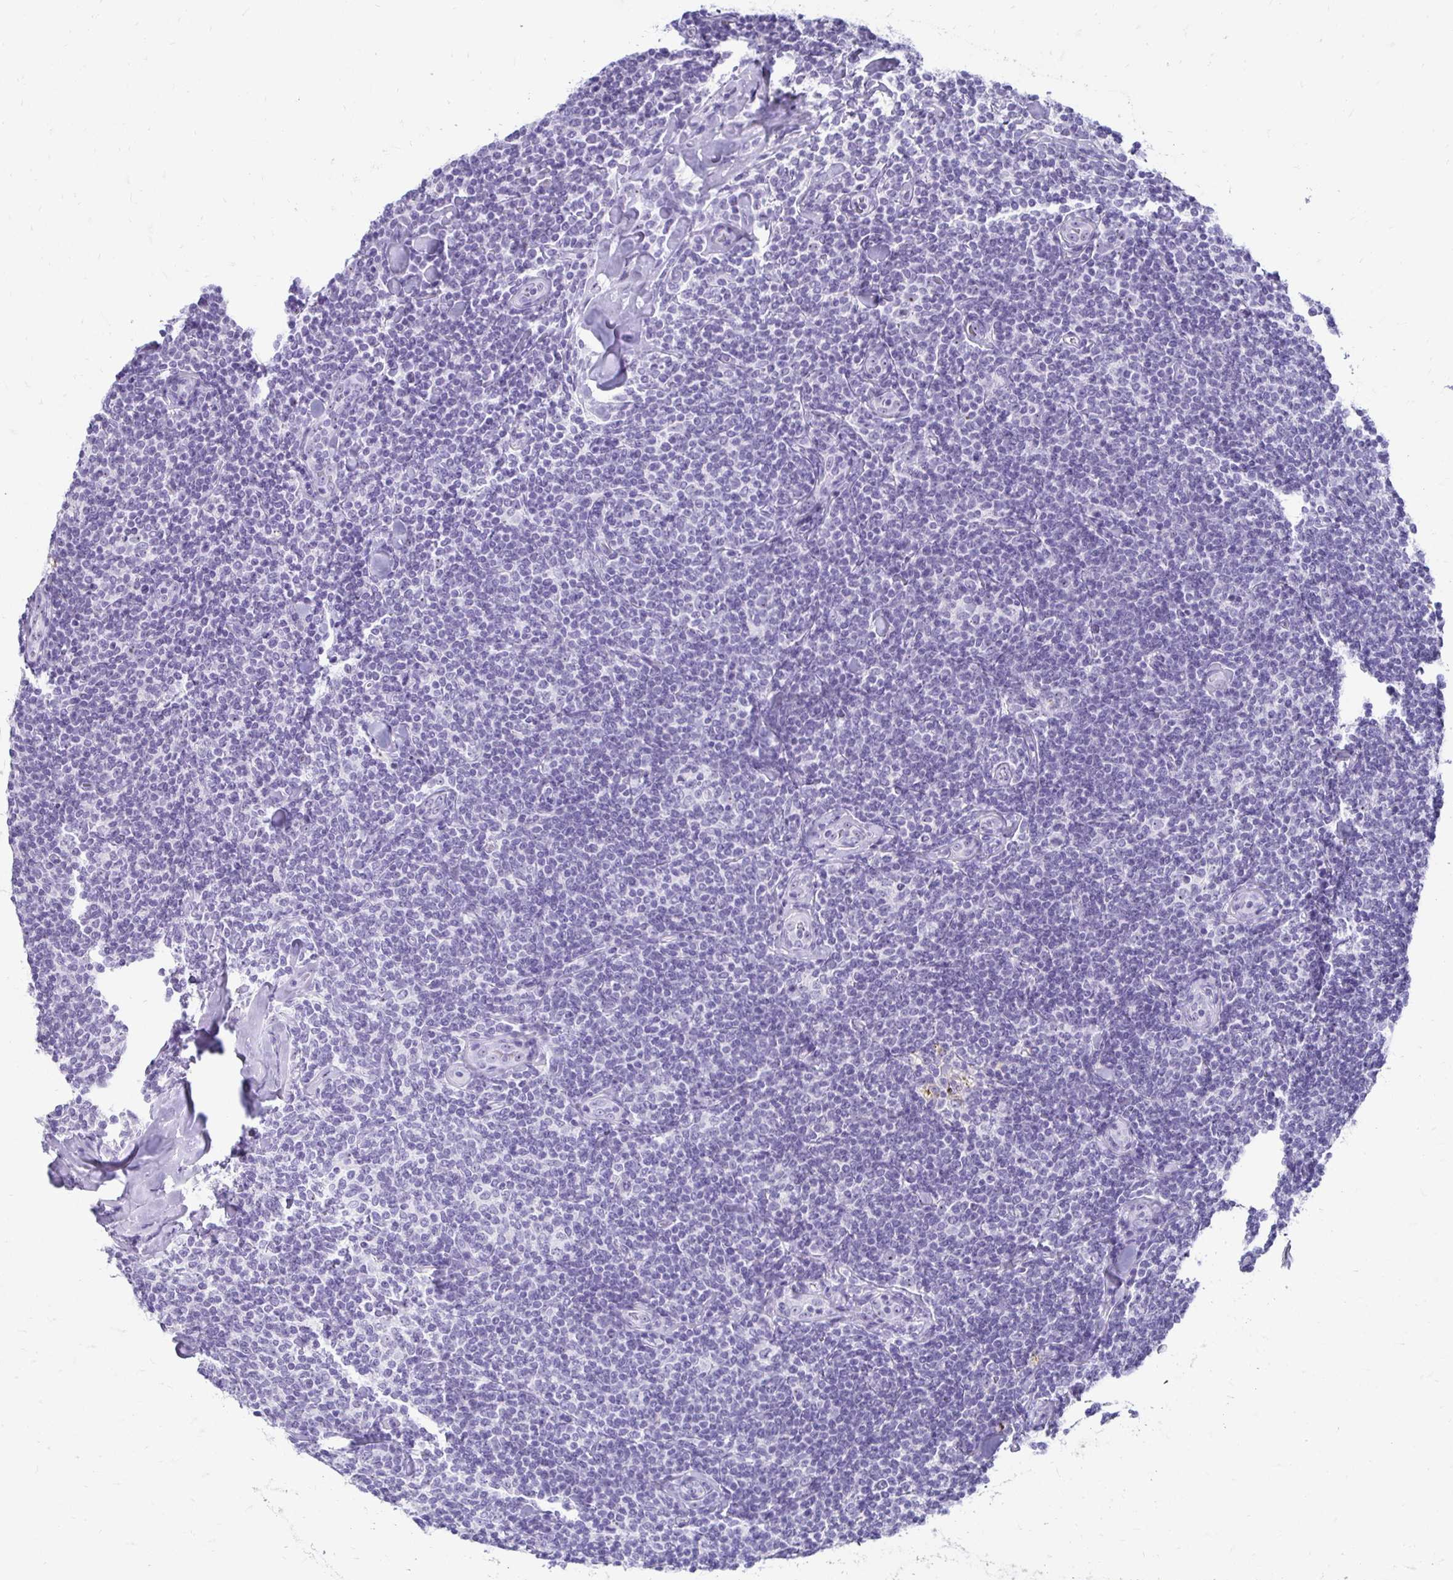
{"staining": {"intensity": "negative", "quantity": "none", "location": "none"}, "tissue": "lymphoma", "cell_type": "Tumor cells", "image_type": "cancer", "snomed": [{"axis": "morphology", "description": "Malignant lymphoma, non-Hodgkin's type, Low grade"}, {"axis": "topography", "description": "Lymph node"}], "caption": "The micrograph shows no significant positivity in tumor cells of lymphoma.", "gene": "CST6", "patient": {"sex": "female", "age": 56}}